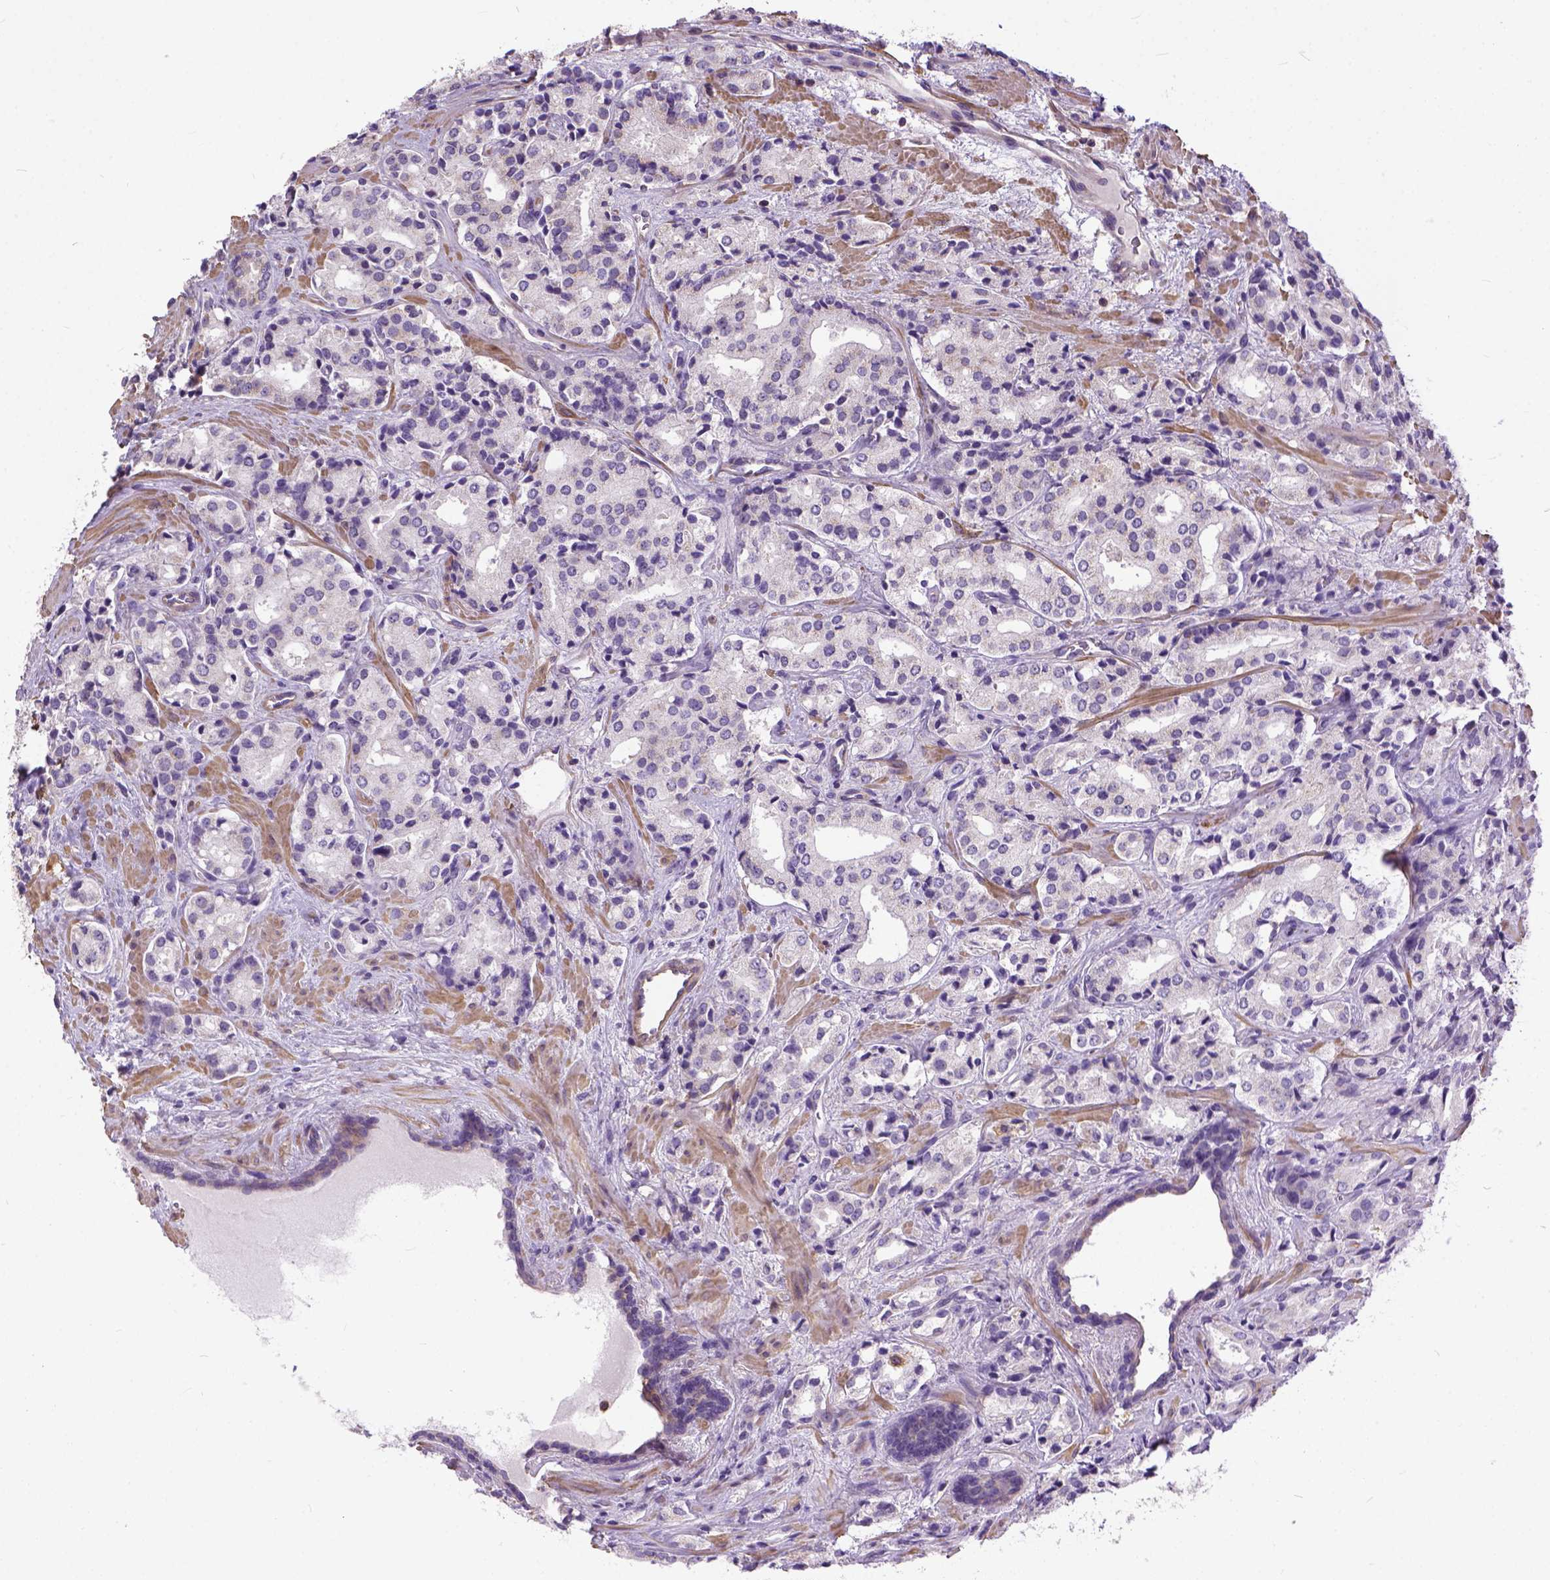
{"staining": {"intensity": "negative", "quantity": "none", "location": "none"}, "tissue": "prostate cancer", "cell_type": "Tumor cells", "image_type": "cancer", "snomed": [{"axis": "morphology", "description": "Adenocarcinoma, Low grade"}, {"axis": "topography", "description": "Prostate"}], "caption": "Immunohistochemistry (IHC) image of prostate cancer (adenocarcinoma (low-grade)) stained for a protein (brown), which reveals no expression in tumor cells. Nuclei are stained in blue.", "gene": "BANF2", "patient": {"sex": "male", "age": 56}}